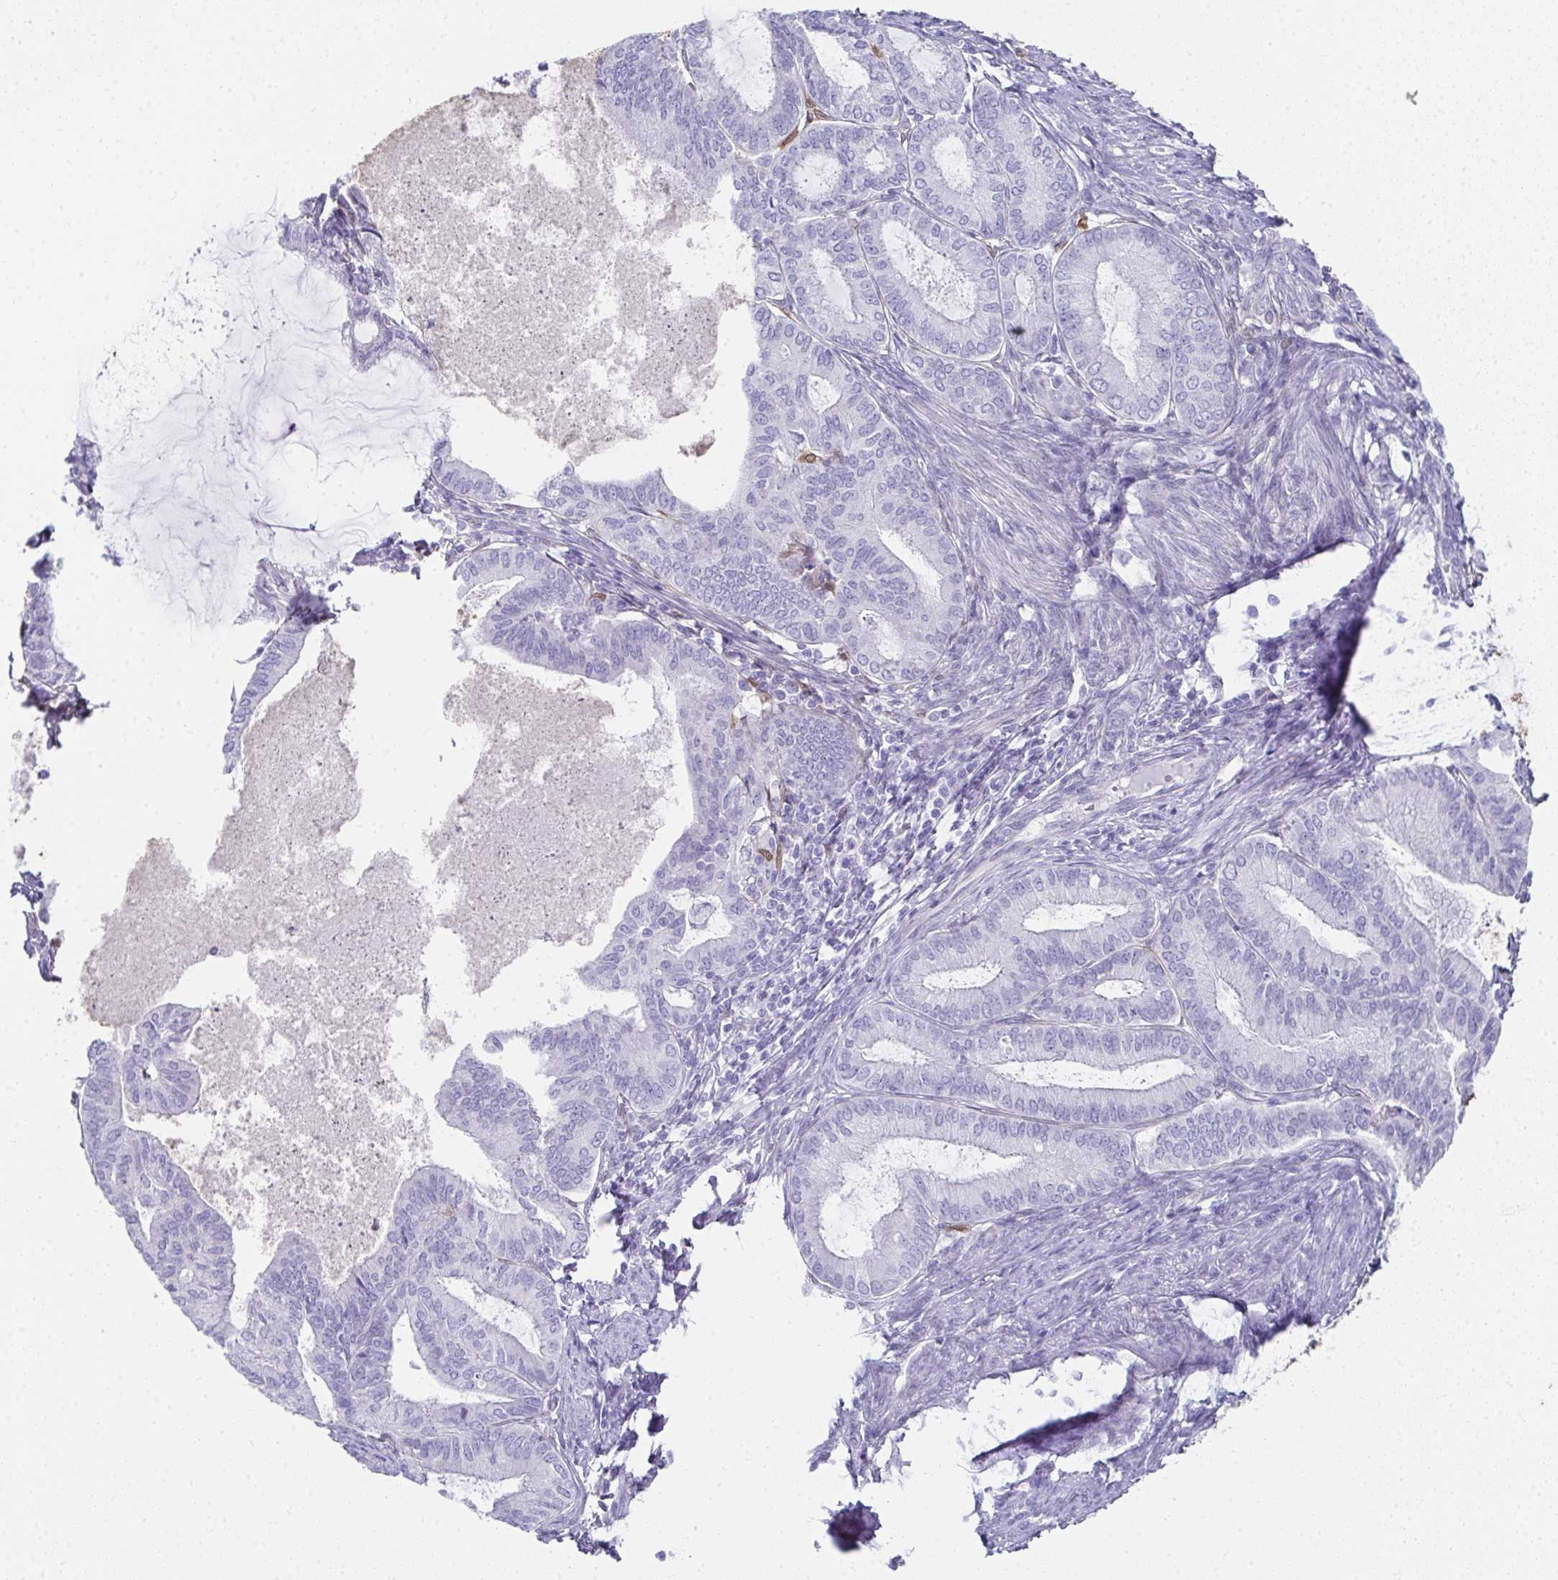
{"staining": {"intensity": "negative", "quantity": "none", "location": "none"}, "tissue": "endometrial cancer", "cell_type": "Tumor cells", "image_type": "cancer", "snomed": [{"axis": "morphology", "description": "Adenocarcinoma, NOS"}, {"axis": "topography", "description": "Endometrium"}], "caption": "High power microscopy micrograph of an IHC photomicrograph of adenocarcinoma (endometrial), revealing no significant staining in tumor cells. (Brightfield microscopy of DAB (3,3'-diaminobenzidine) IHC at high magnification).", "gene": "RBP1", "patient": {"sex": "female", "age": 86}}